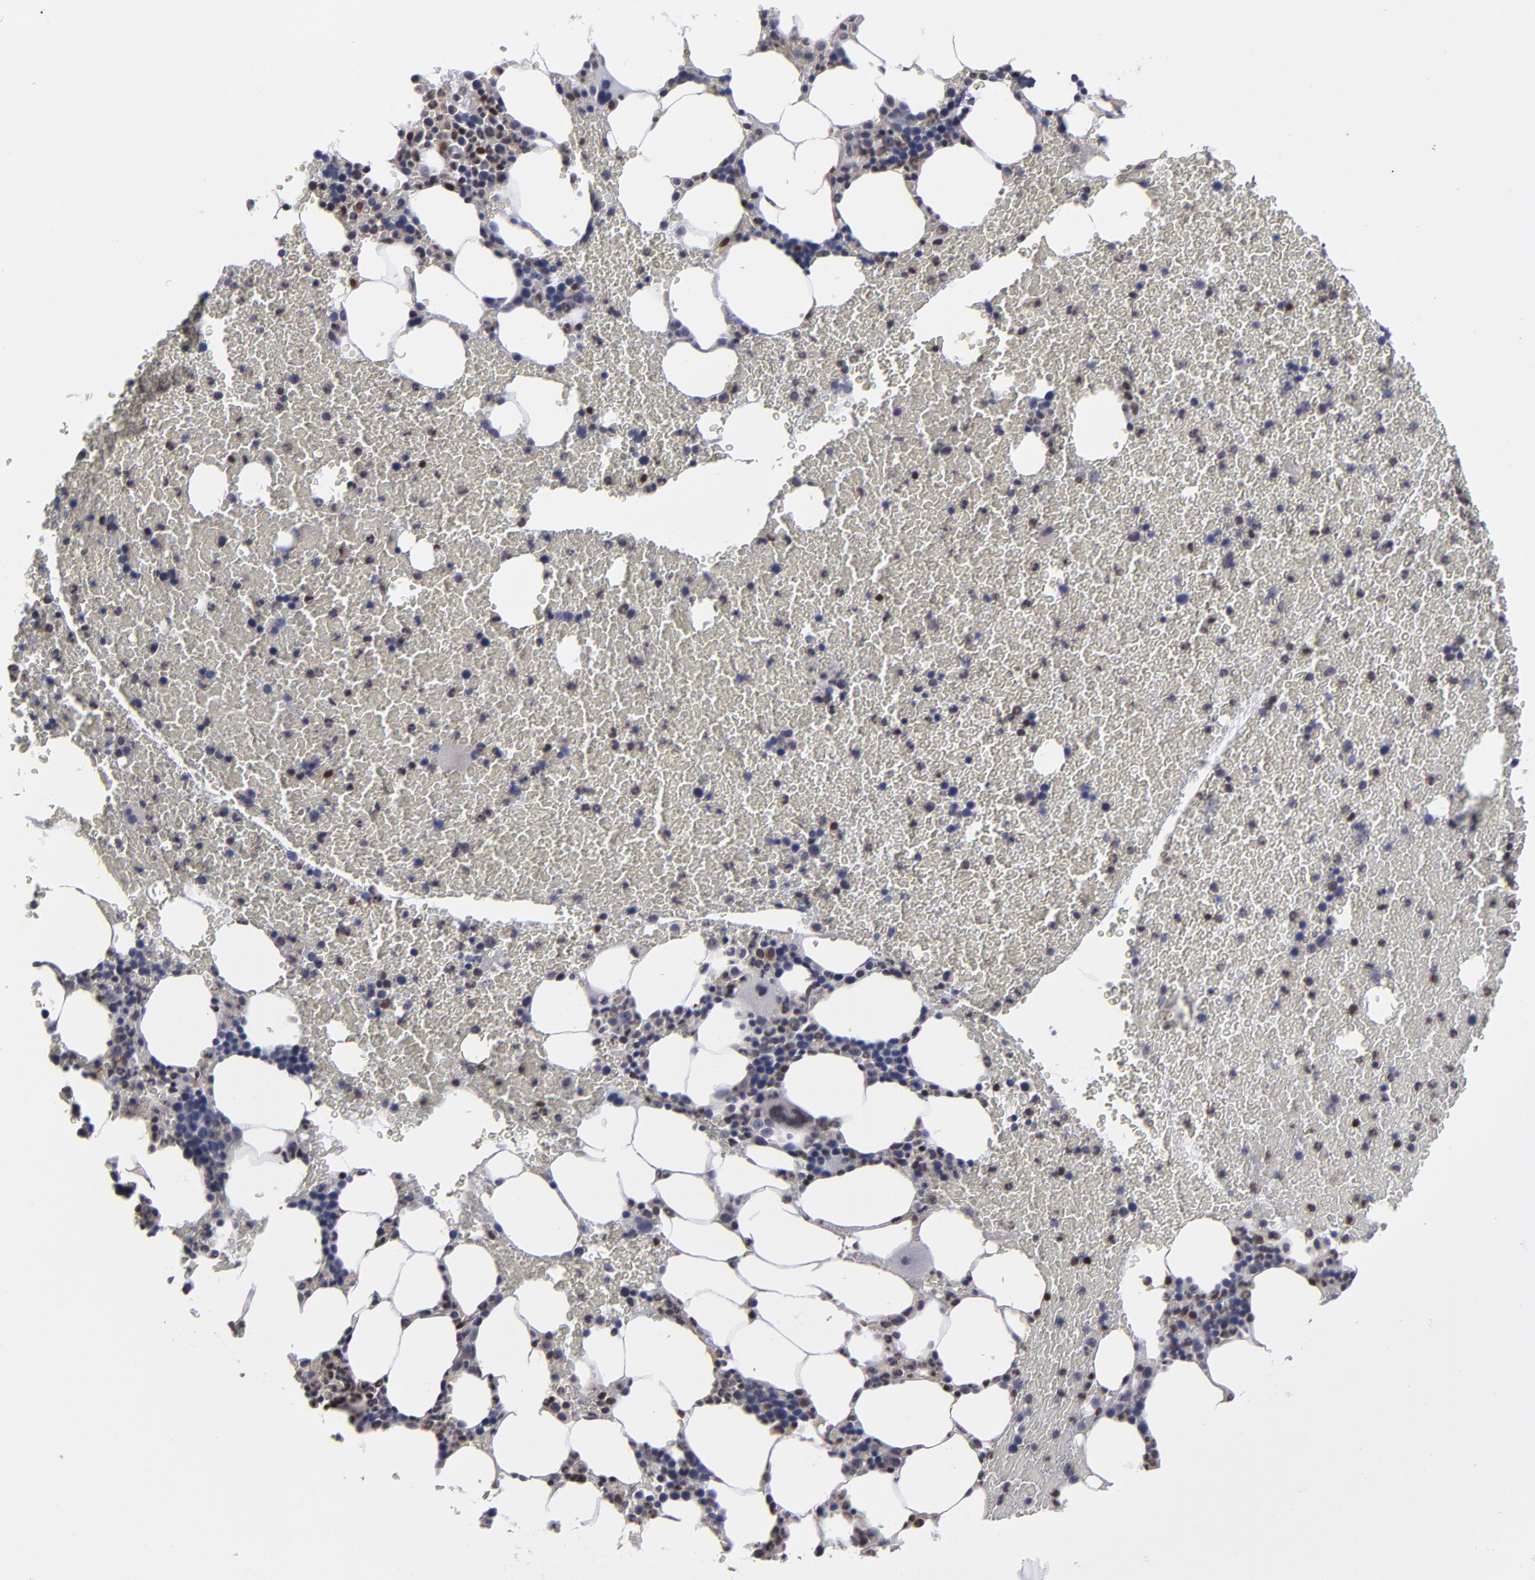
{"staining": {"intensity": "moderate", "quantity": "<25%", "location": "cytoplasmic/membranous,nuclear"}, "tissue": "bone marrow", "cell_type": "Hematopoietic cells", "image_type": "normal", "snomed": [{"axis": "morphology", "description": "Normal tissue, NOS"}, {"axis": "topography", "description": "Bone marrow"}], "caption": "High-power microscopy captured an immunohistochemistry image of benign bone marrow, revealing moderate cytoplasmic/membranous,nuclear expression in approximately <25% of hematopoietic cells. The protein of interest is shown in brown color, while the nuclei are stained blue.", "gene": "GSR", "patient": {"sex": "female", "age": 84}}